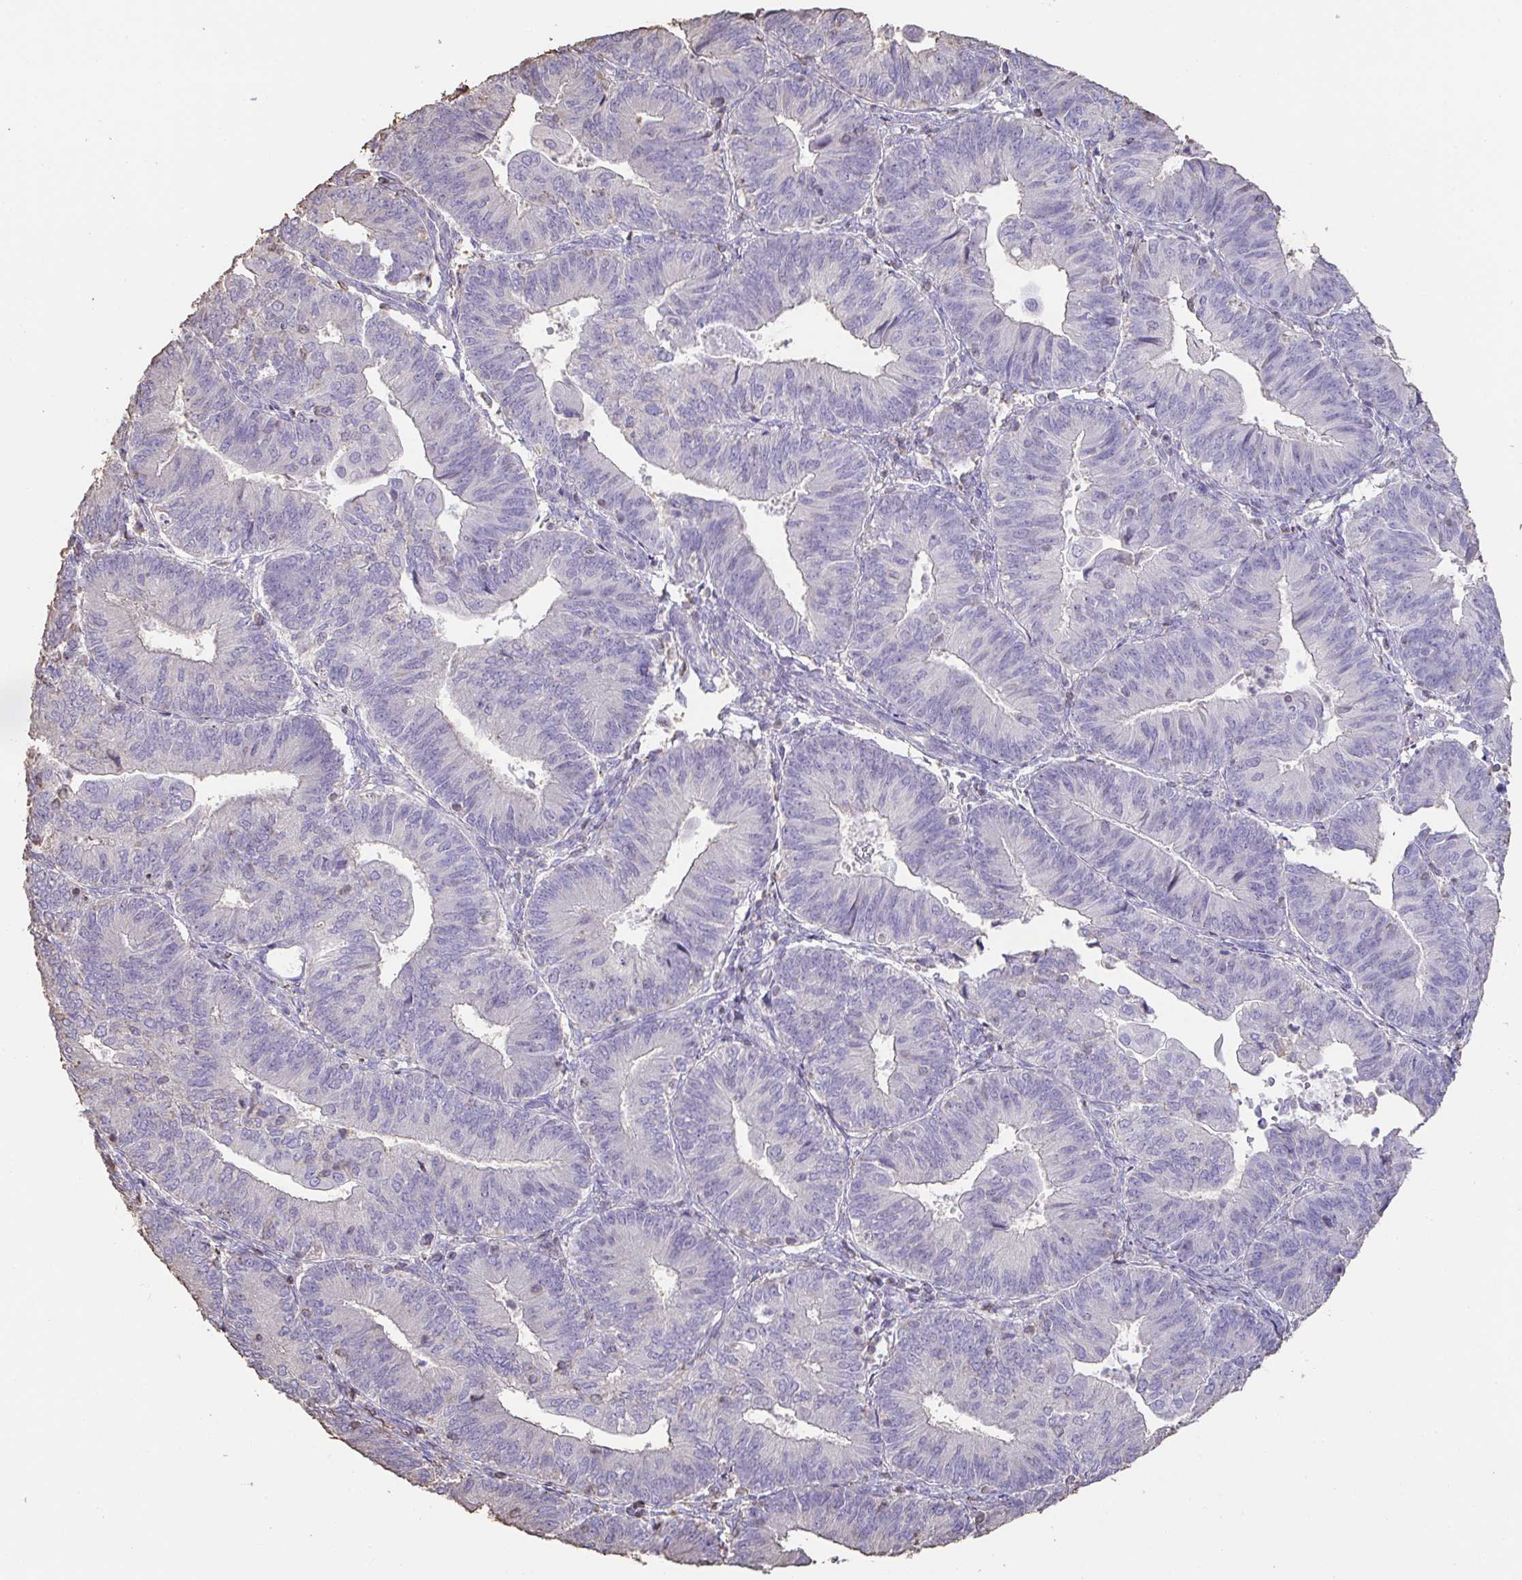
{"staining": {"intensity": "negative", "quantity": "none", "location": "none"}, "tissue": "endometrial cancer", "cell_type": "Tumor cells", "image_type": "cancer", "snomed": [{"axis": "morphology", "description": "Adenocarcinoma, NOS"}, {"axis": "topography", "description": "Endometrium"}], "caption": "High magnification brightfield microscopy of adenocarcinoma (endometrial) stained with DAB (3,3'-diaminobenzidine) (brown) and counterstained with hematoxylin (blue): tumor cells show no significant positivity.", "gene": "IL23R", "patient": {"sex": "female", "age": 65}}